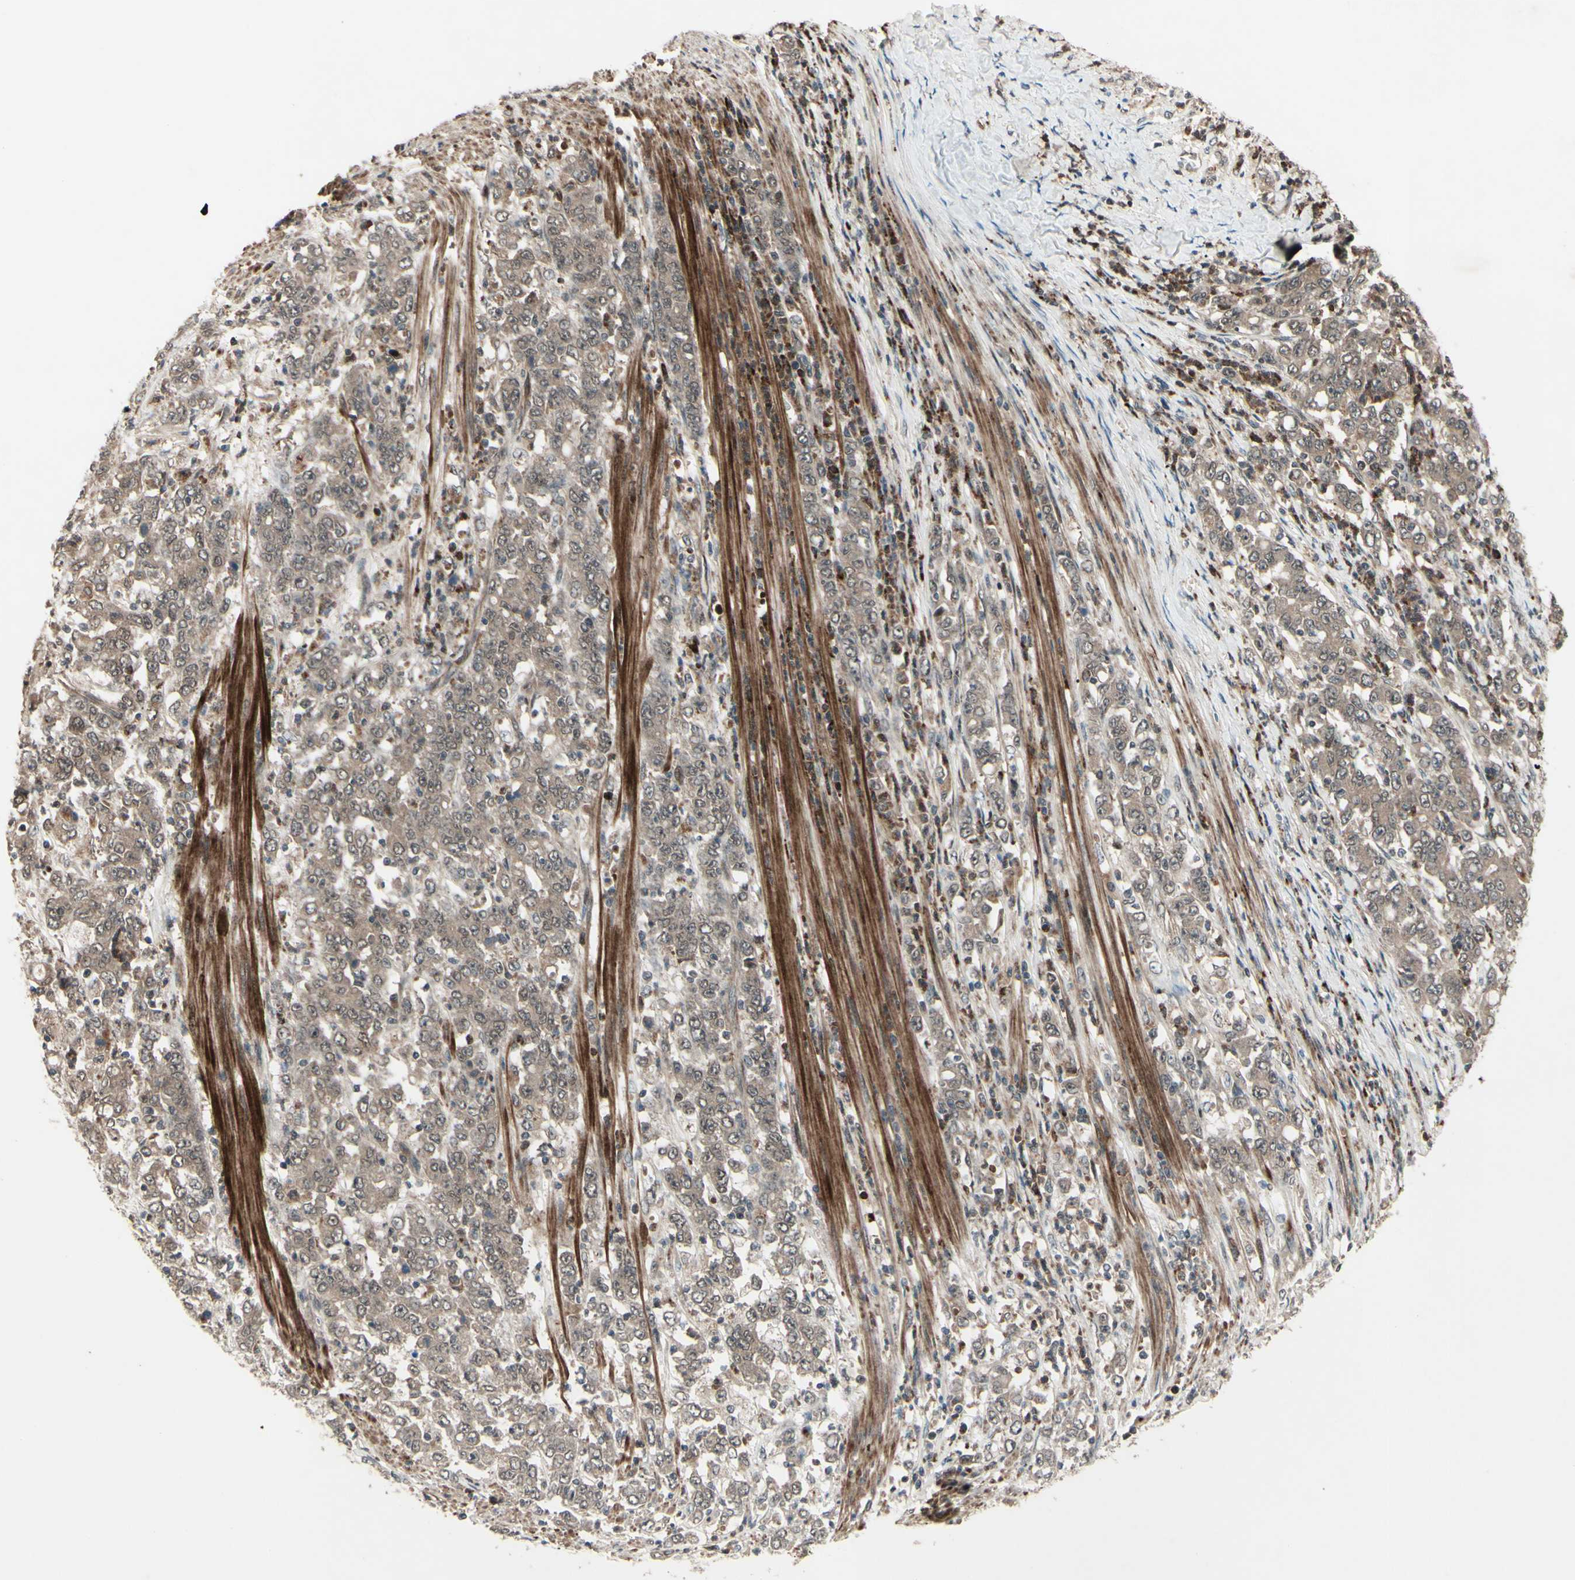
{"staining": {"intensity": "weak", "quantity": ">75%", "location": "cytoplasmic/membranous"}, "tissue": "stomach cancer", "cell_type": "Tumor cells", "image_type": "cancer", "snomed": [{"axis": "morphology", "description": "Adenocarcinoma, NOS"}, {"axis": "topography", "description": "Stomach, lower"}], "caption": "A histopathology image of stomach cancer (adenocarcinoma) stained for a protein demonstrates weak cytoplasmic/membranous brown staining in tumor cells.", "gene": "MLF2", "patient": {"sex": "female", "age": 71}}